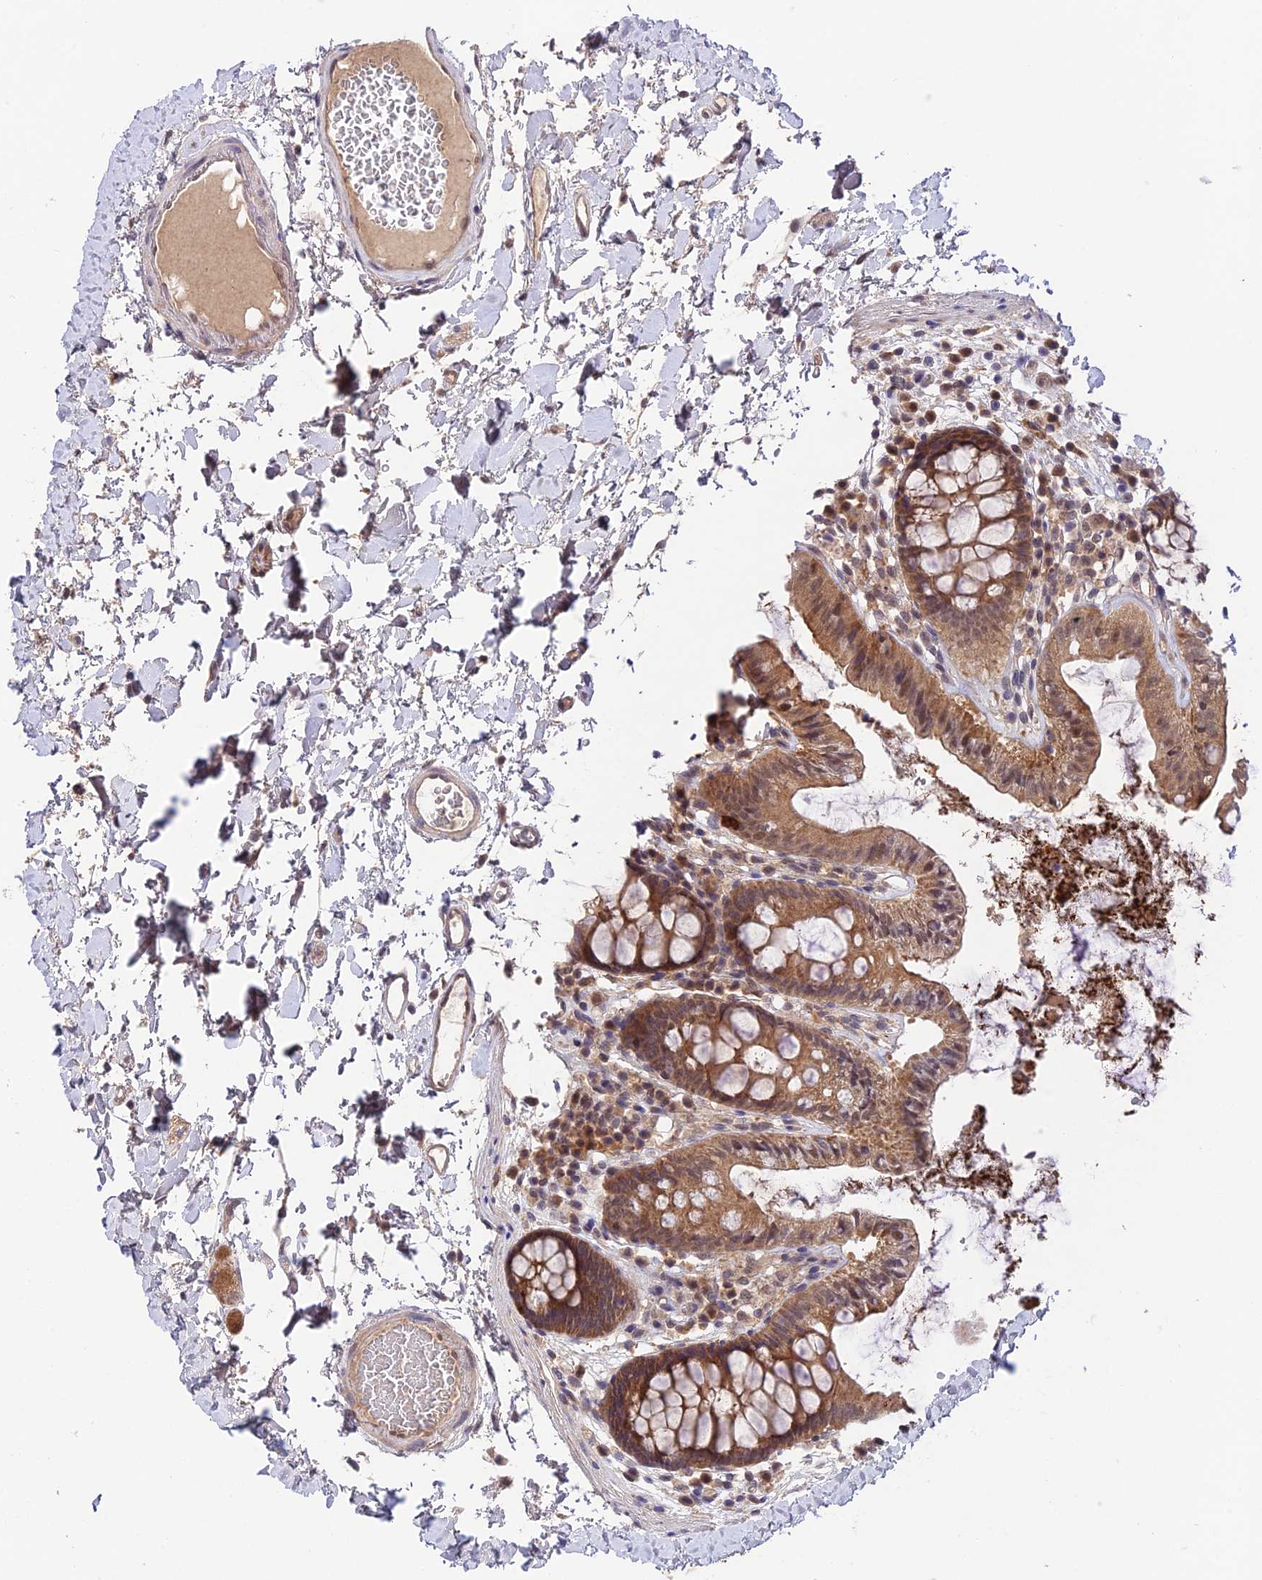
{"staining": {"intensity": "moderate", "quantity": ">75%", "location": "cytoplasmic/membranous"}, "tissue": "colon", "cell_type": "Endothelial cells", "image_type": "normal", "snomed": [{"axis": "morphology", "description": "Normal tissue, NOS"}, {"axis": "topography", "description": "Colon"}], "caption": "An immunohistochemistry (IHC) histopathology image of normal tissue is shown. Protein staining in brown highlights moderate cytoplasmic/membranous positivity in colon within endothelial cells.", "gene": "TRIM40", "patient": {"sex": "male", "age": 84}}